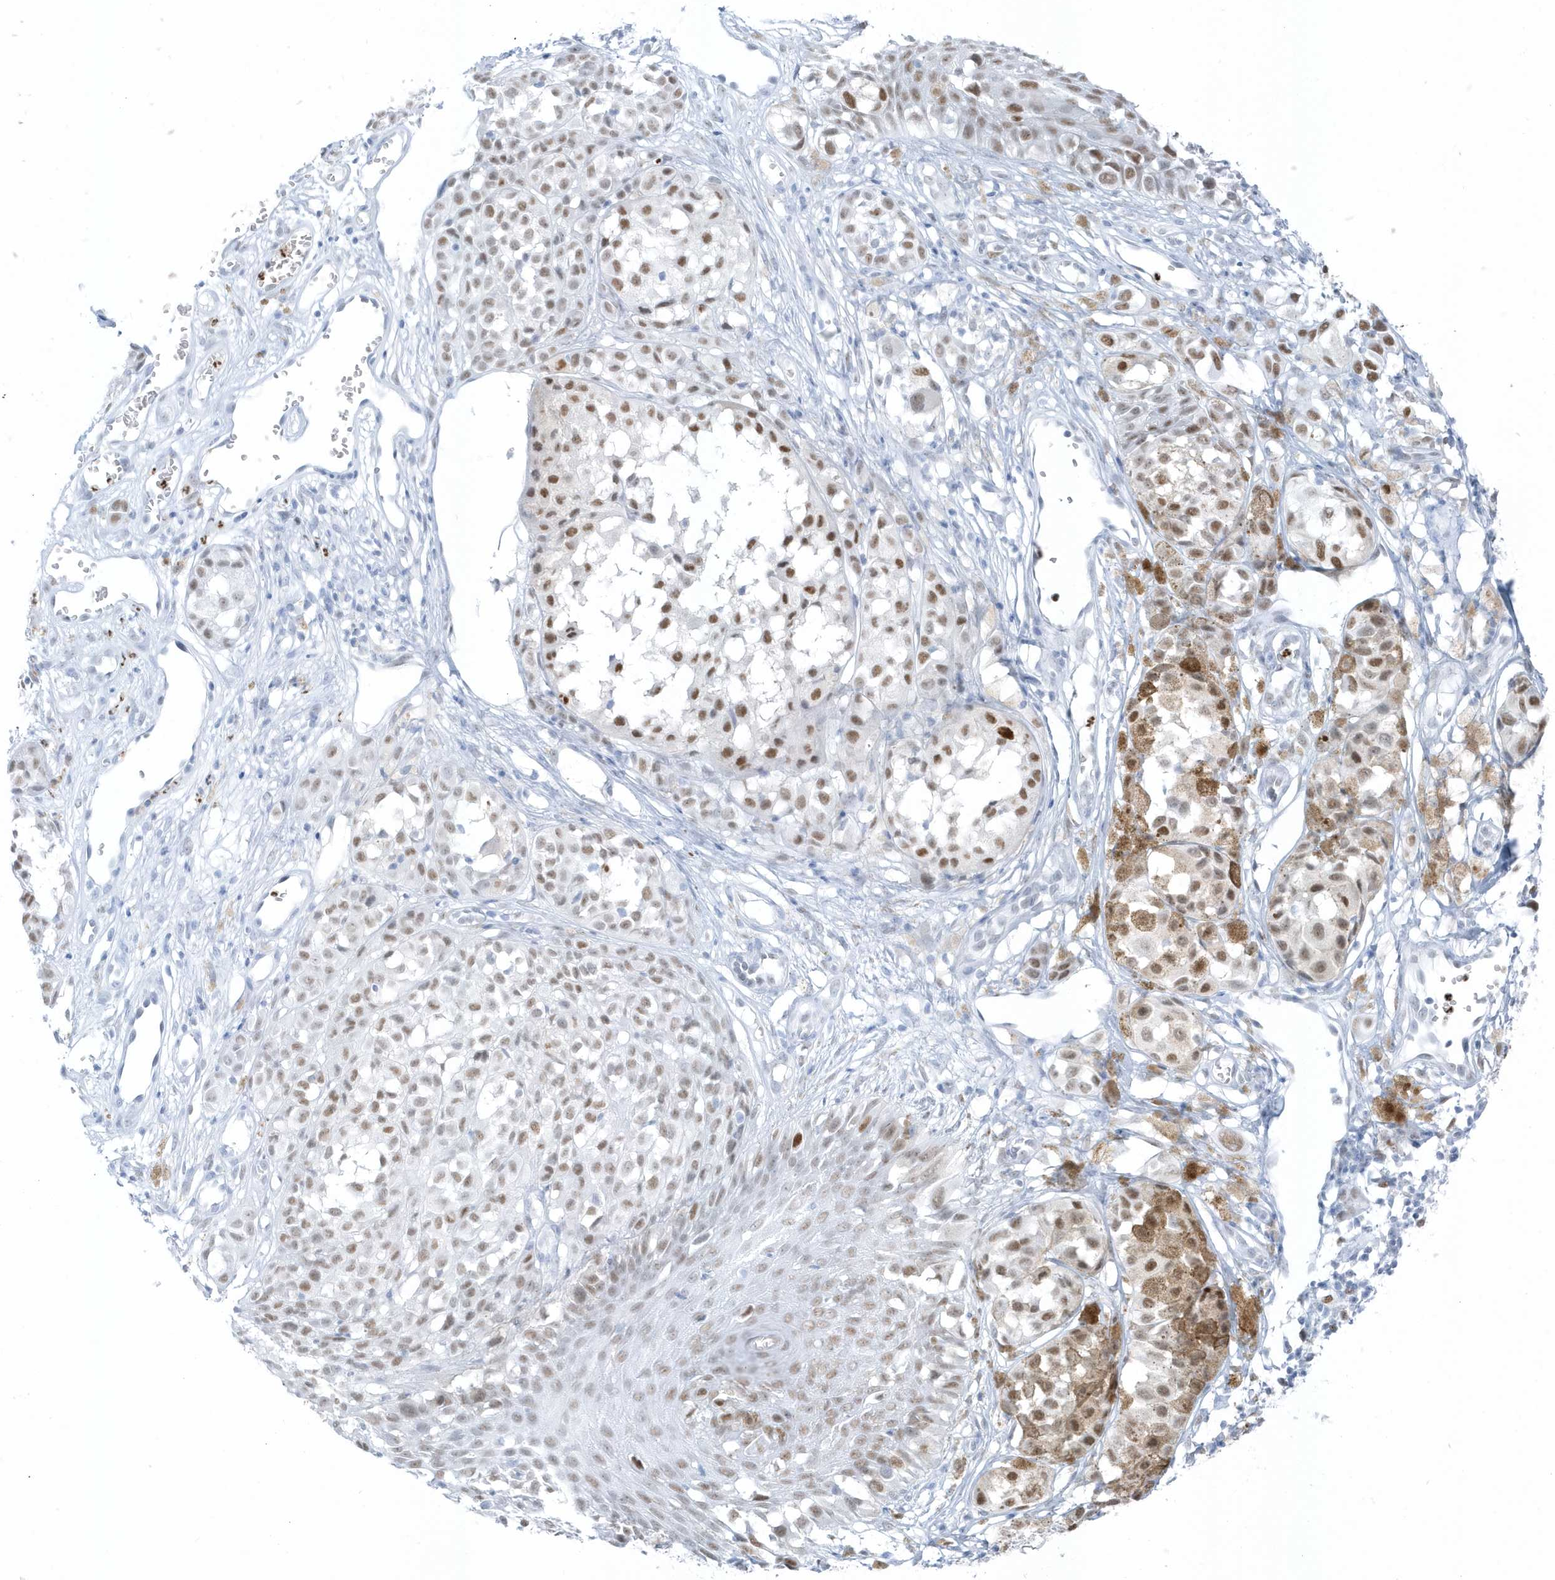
{"staining": {"intensity": "moderate", "quantity": ">75%", "location": "nuclear"}, "tissue": "melanoma", "cell_type": "Tumor cells", "image_type": "cancer", "snomed": [{"axis": "morphology", "description": "Malignant melanoma, NOS"}, {"axis": "topography", "description": "Skin of leg"}], "caption": "There is medium levels of moderate nuclear positivity in tumor cells of malignant melanoma, as demonstrated by immunohistochemical staining (brown color).", "gene": "SMIM34", "patient": {"sex": "female", "age": 72}}